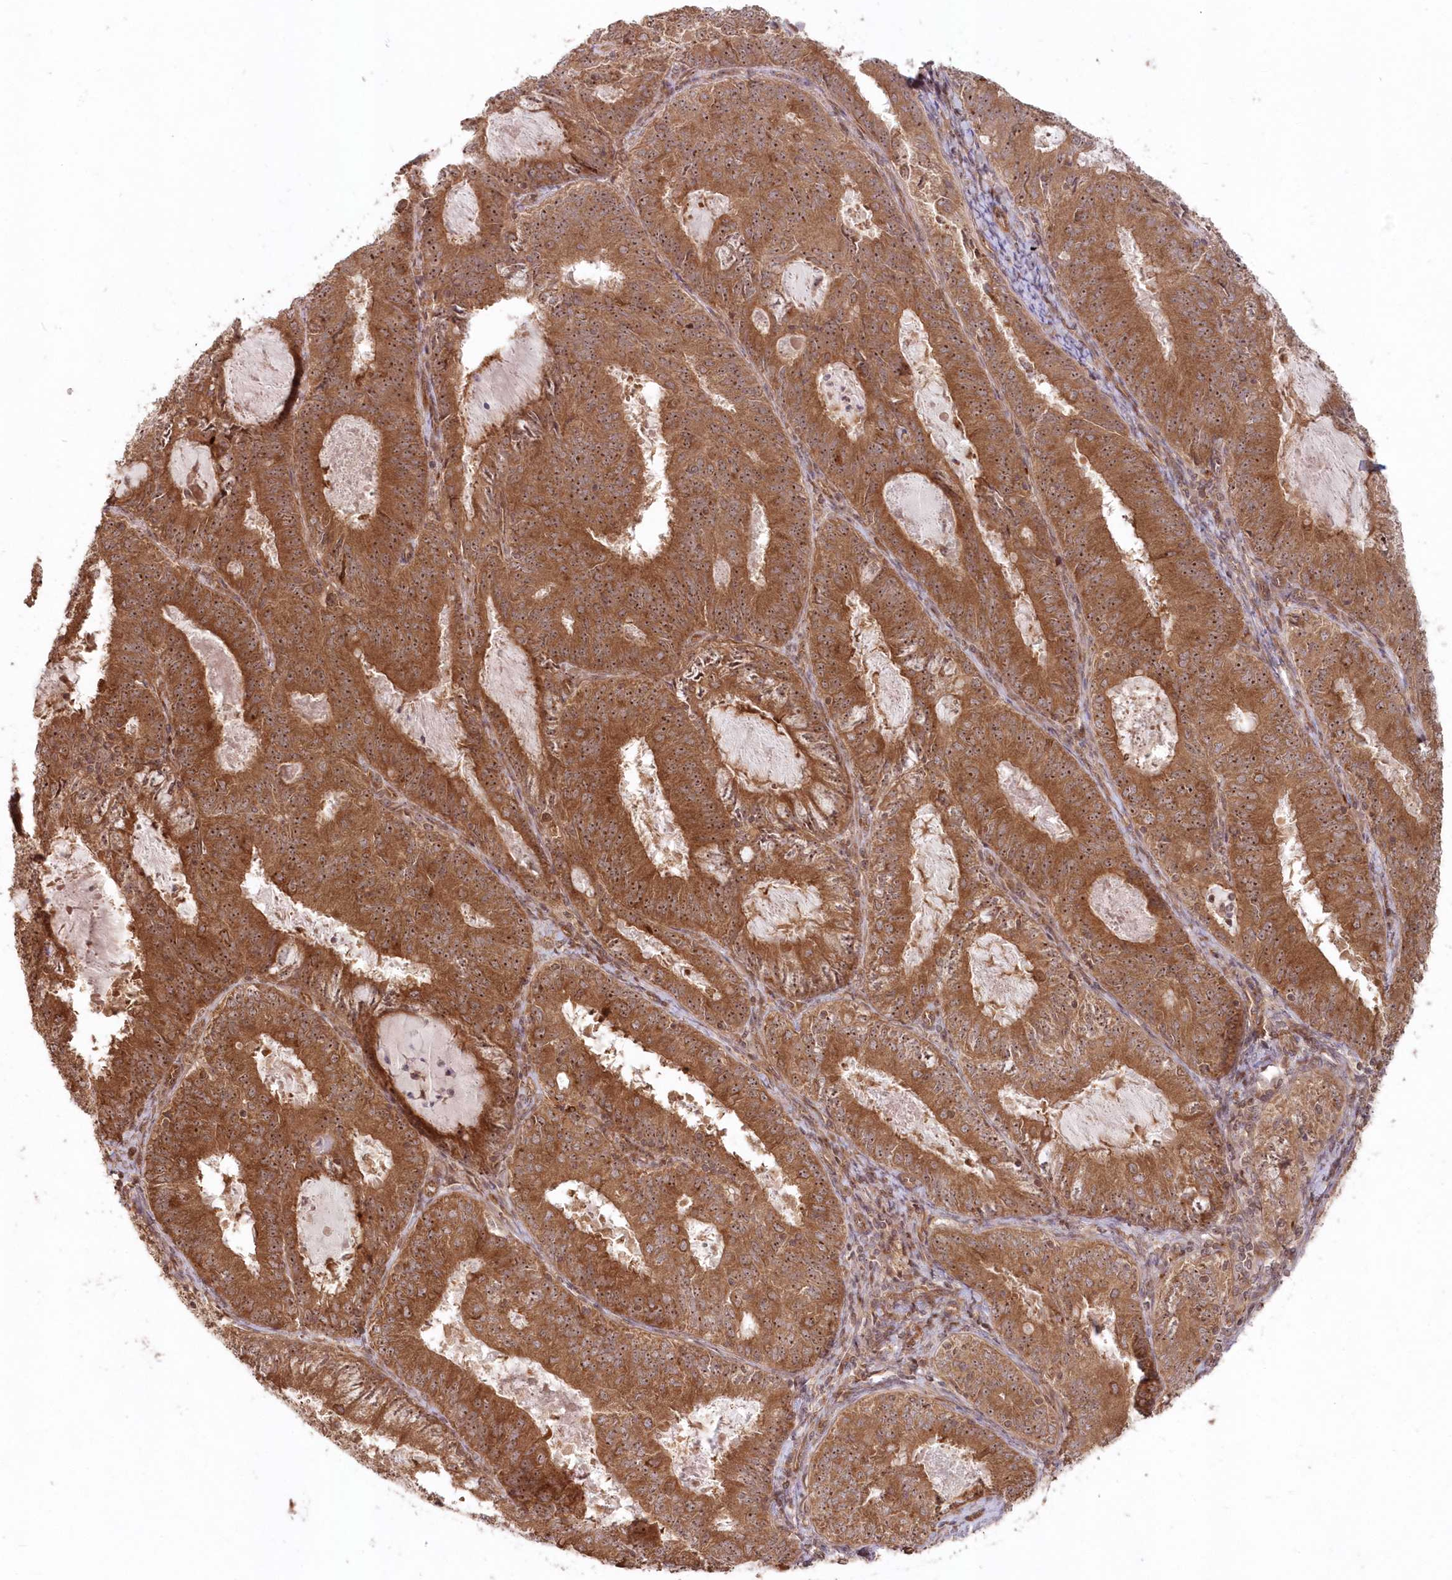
{"staining": {"intensity": "moderate", "quantity": ">75%", "location": "cytoplasmic/membranous,nuclear"}, "tissue": "endometrial cancer", "cell_type": "Tumor cells", "image_type": "cancer", "snomed": [{"axis": "morphology", "description": "Adenocarcinoma, NOS"}, {"axis": "topography", "description": "Endometrium"}], "caption": "An IHC histopathology image of tumor tissue is shown. Protein staining in brown highlights moderate cytoplasmic/membranous and nuclear positivity in endometrial adenocarcinoma within tumor cells.", "gene": "SERINC1", "patient": {"sex": "female", "age": 57}}